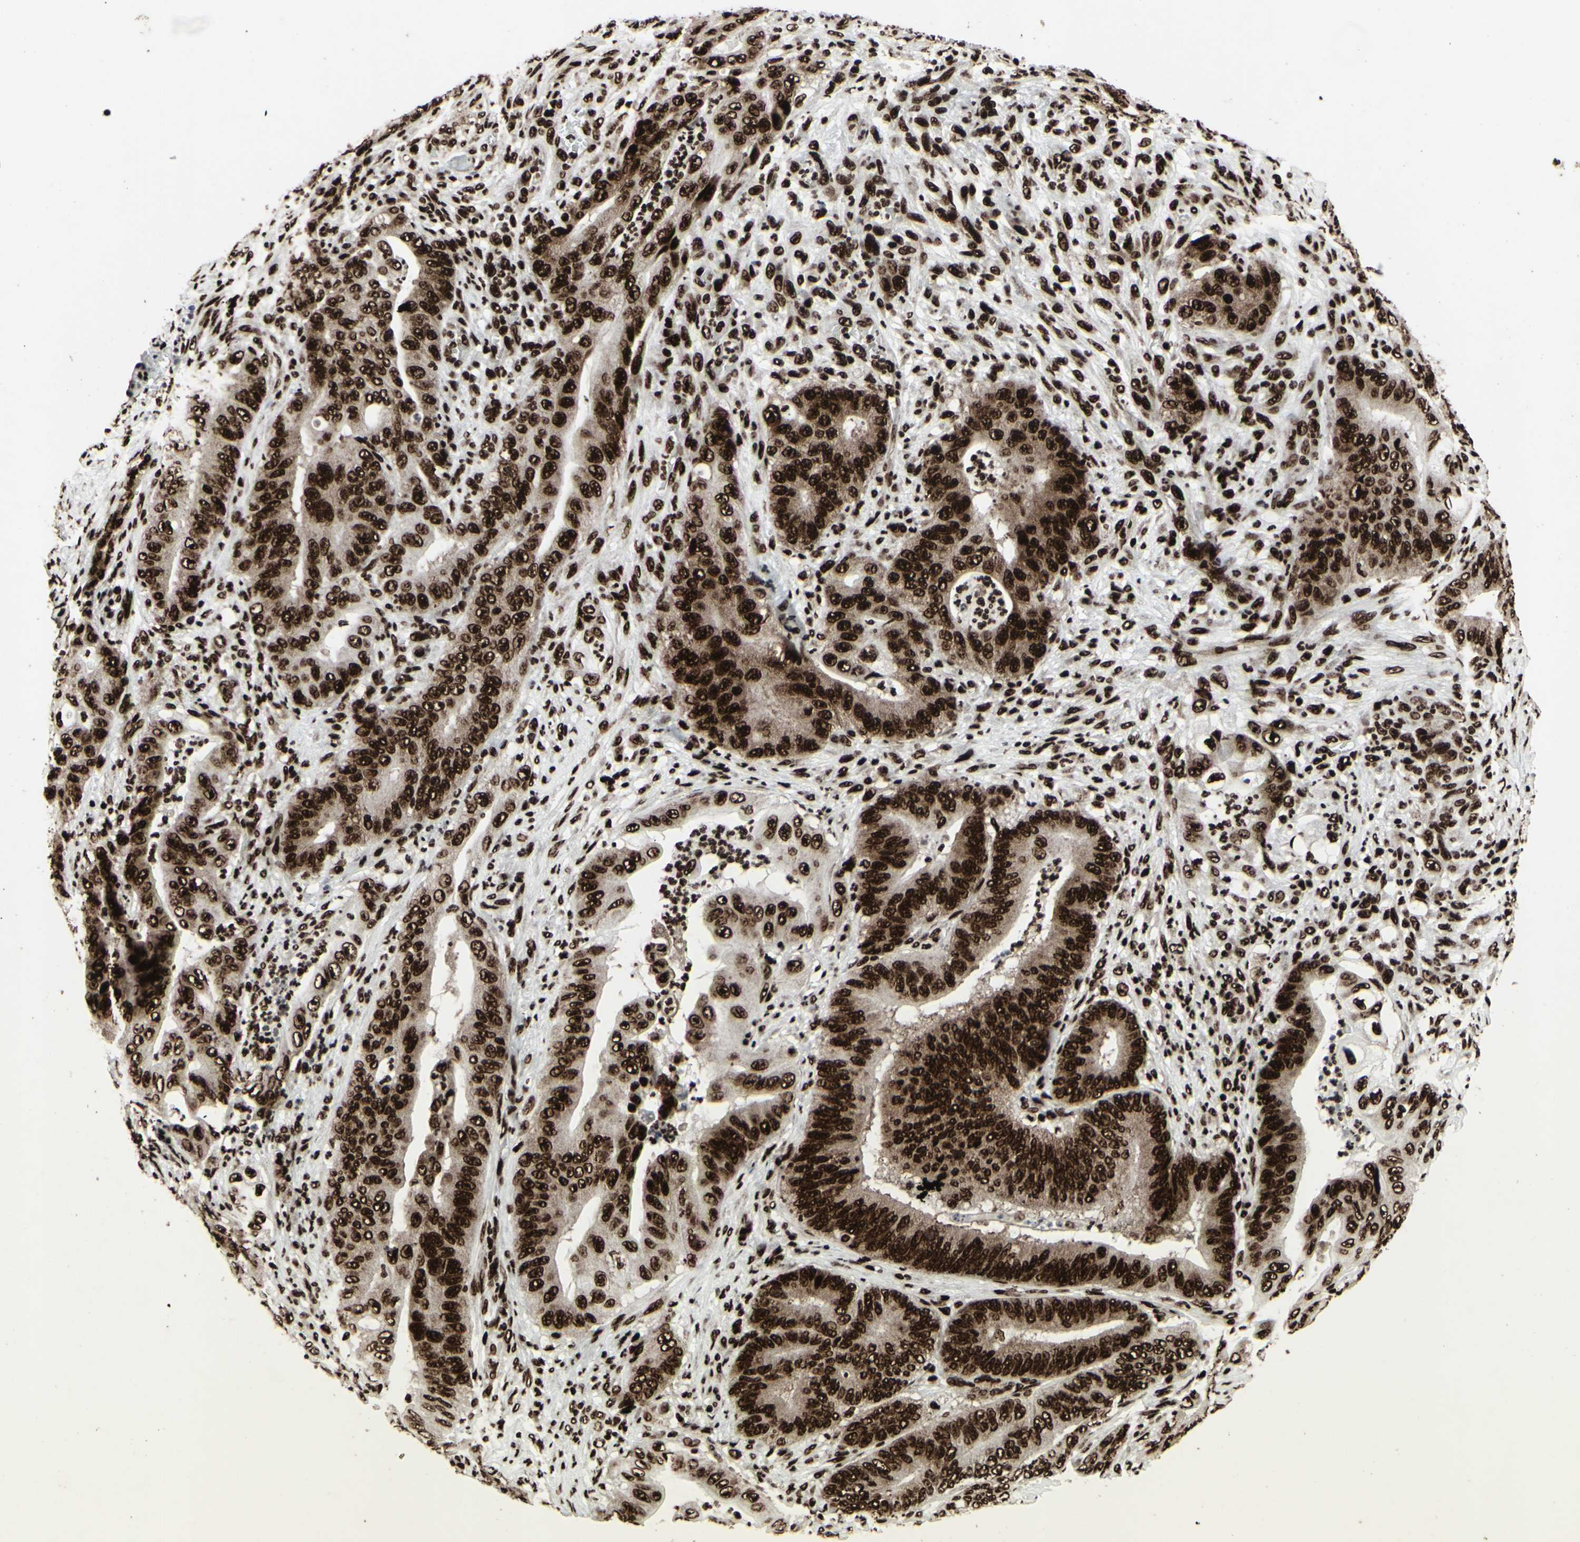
{"staining": {"intensity": "strong", "quantity": ">75%", "location": "nuclear"}, "tissue": "stomach cancer", "cell_type": "Tumor cells", "image_type": "cancer", "snomed": [{"axis": "morphology", "description": "Adenocarcinoma, NOS"}, {"axis": "topography", "description": "Stomach"}], "caption": "Immunohistochemistry (IHC) (DAB (3,3'-diaminobenzidine)) staining of human adenocarcinoma (stomach) exhibits strong nuclear protein staining in about >75% of tumor cells. Using DAB (brown) and hematoxylin (blue) stains, captured at high magnification using brightfield microscopy.", "gene": "U2AF2", "patient": {"sex": "female", "age": 73}}